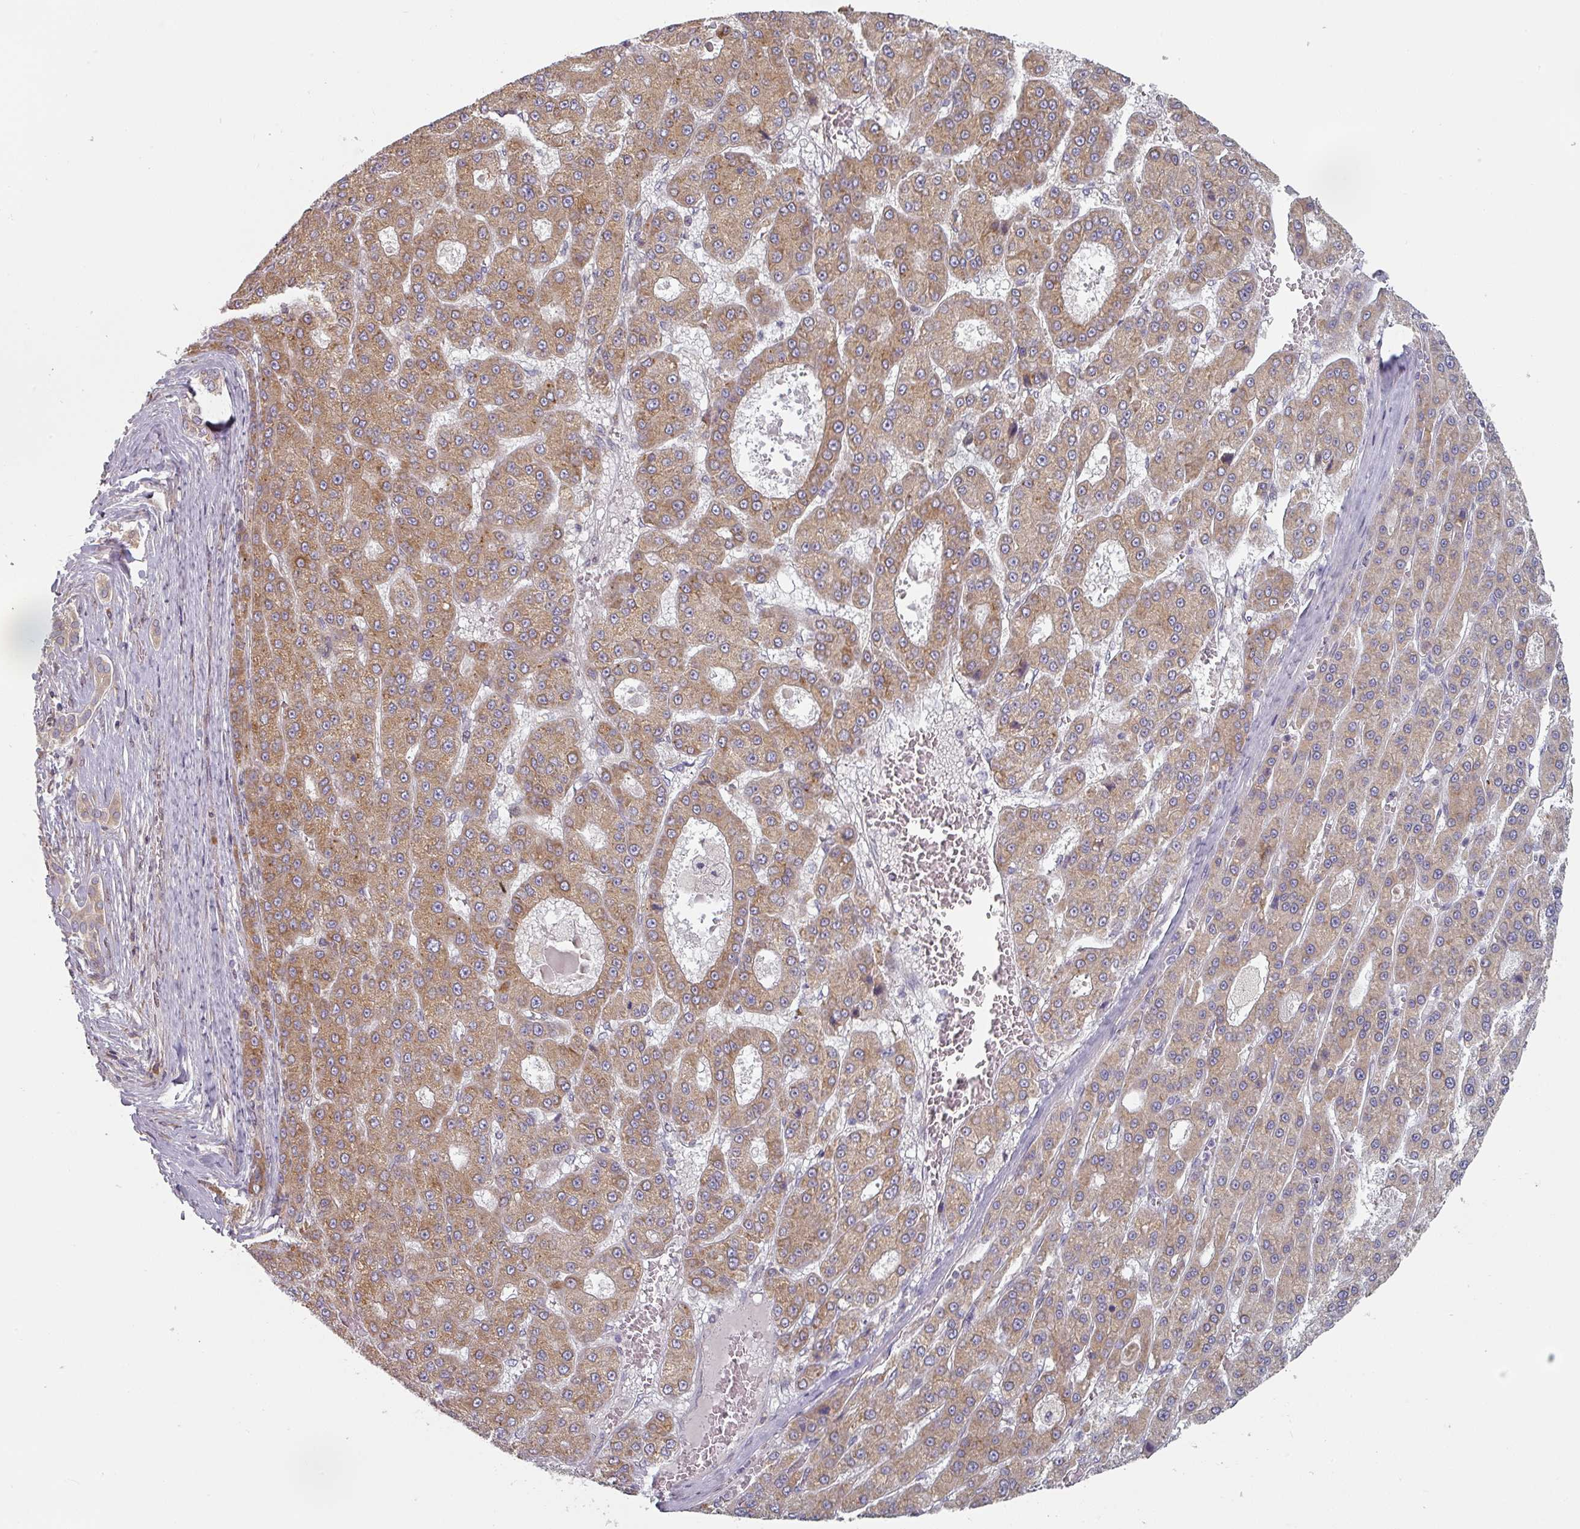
{"staining": {"intensity": "moderate", "quantity": ">75%", "location": "cytoplasmic/membranous"}, "tissue": "liver cancer", "cell_type": "Tumor cells", "image_type": "cancer", "snomed": [{"axis": "morphology", "description": "Carcinoma, Hepatocellular, NOS"}, {"axis": "topography", "description": "Liver"}], "caption": "Liver cancer stained with a brown dye reveals moderate cytoplasmic/membranous positive expression in approximately >75% of tumor cells.", "gene": "TAPT1", "patient": {"sex": "male", "age": 70}}